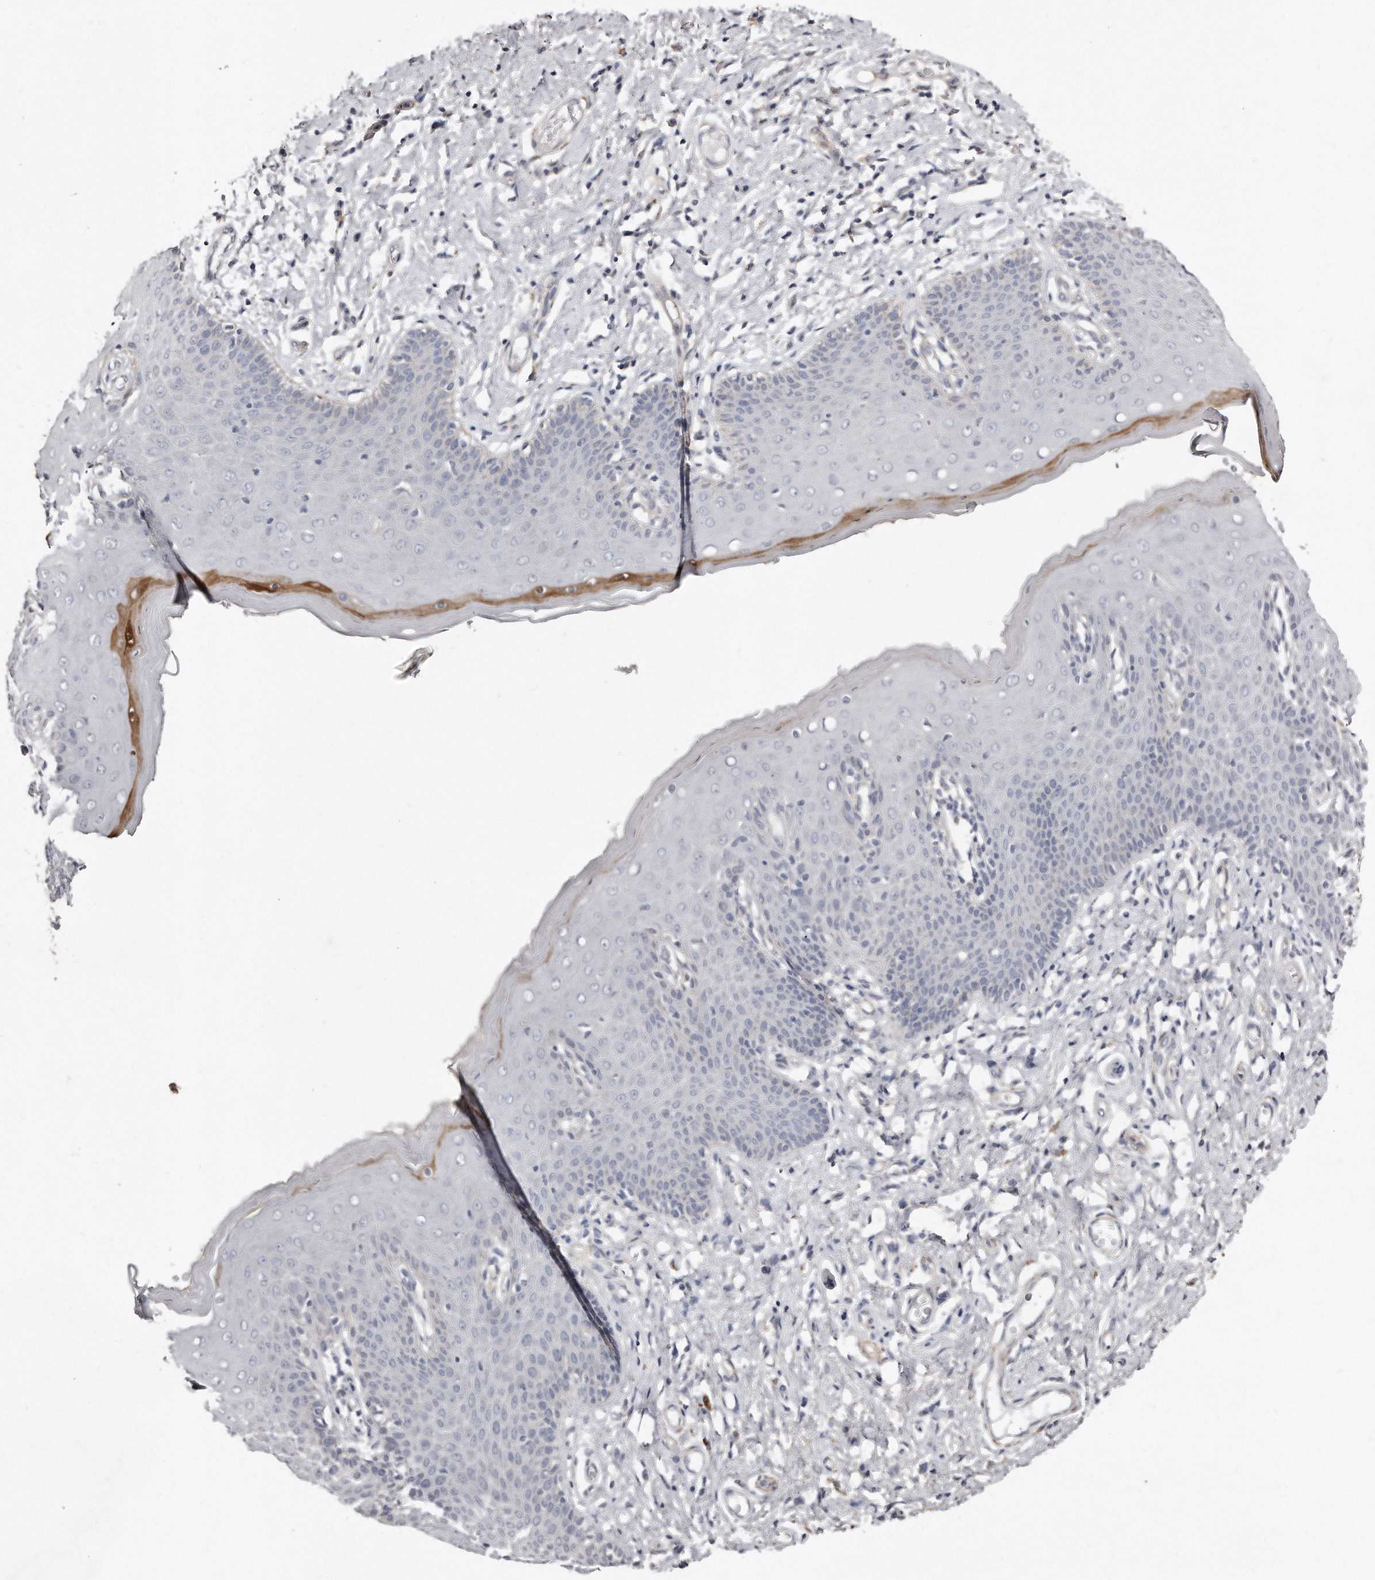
{"staining": {"intensity": "moderate", "quantity": "<25%", "location": "cytoplasmic/membranous"}, "tissue": "skin", "cell_type": "Epidermal cells", "image_type": "normal", "snomed": [{"axis": "morphology", "description": "Normal tissue, NOS"}, {"axis": "topography", "description": "Vulva"}], "caption": "Protein analysis of benign skin displays moderate cytoplasmic/membranous expression in about <25% of epidermal cells.", "gene": "LMOD1", "patient": {"sex": "female", "age": 66}}